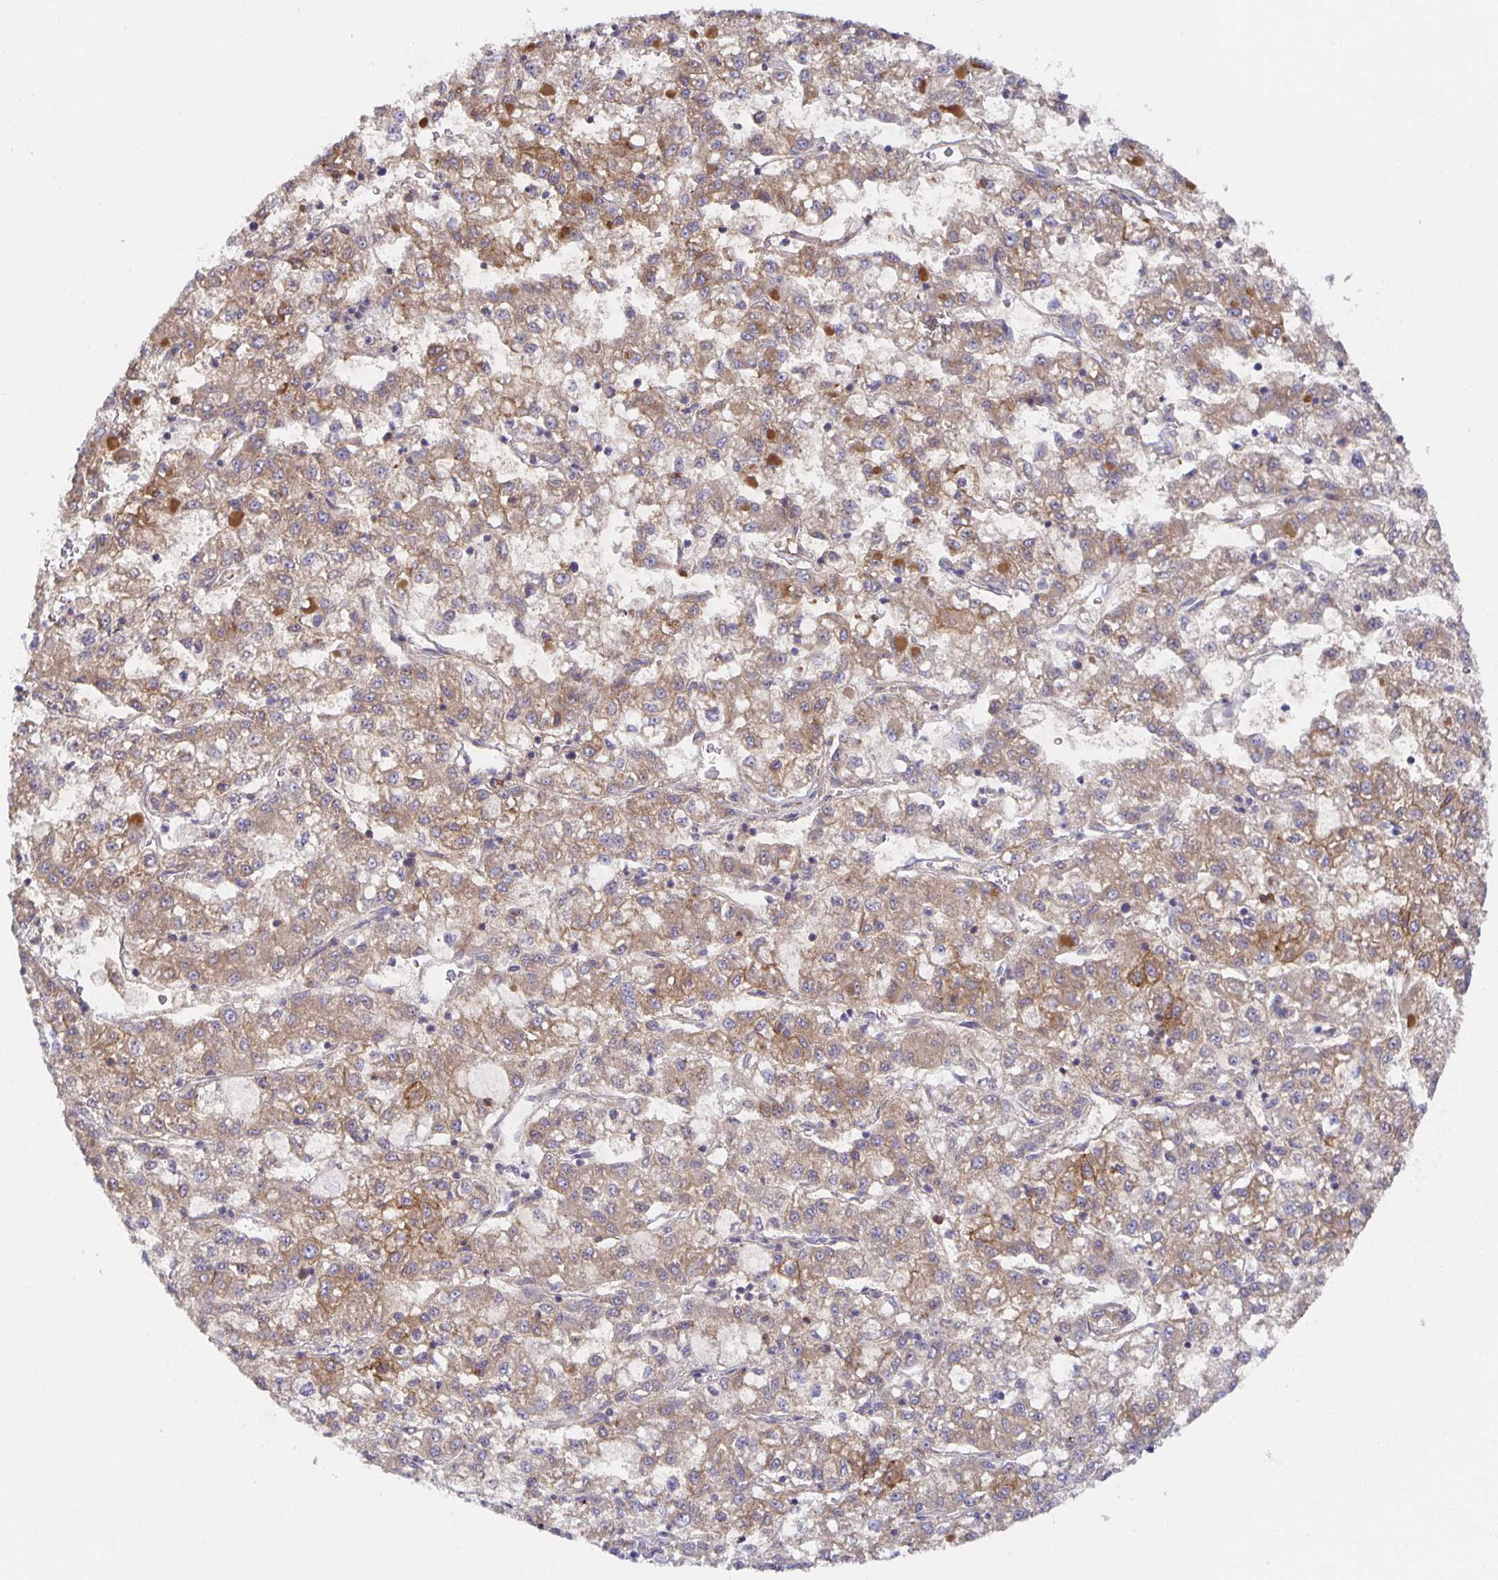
{"staining": {"intensity": "moderate", "quantity": ">75%", "location": "cytoplasmic/membranous"}, "tissue": "liver cancer", "cell_type": "Tumor cells", "image_type": "cancer", "snomed": [{"axis": "morphology", "description": "Carcinoma, Hepatocellular, NOS"}, {"axis": "topography", "description": "Liver"}], "caption": "Human liver cancer stained with a brown dye displays moderate cytoplasmic/membranous positive positivity in approximately >75% of tumor cells.", "gene": "BAD", "patient": {"sex": "male", "age": 40}}